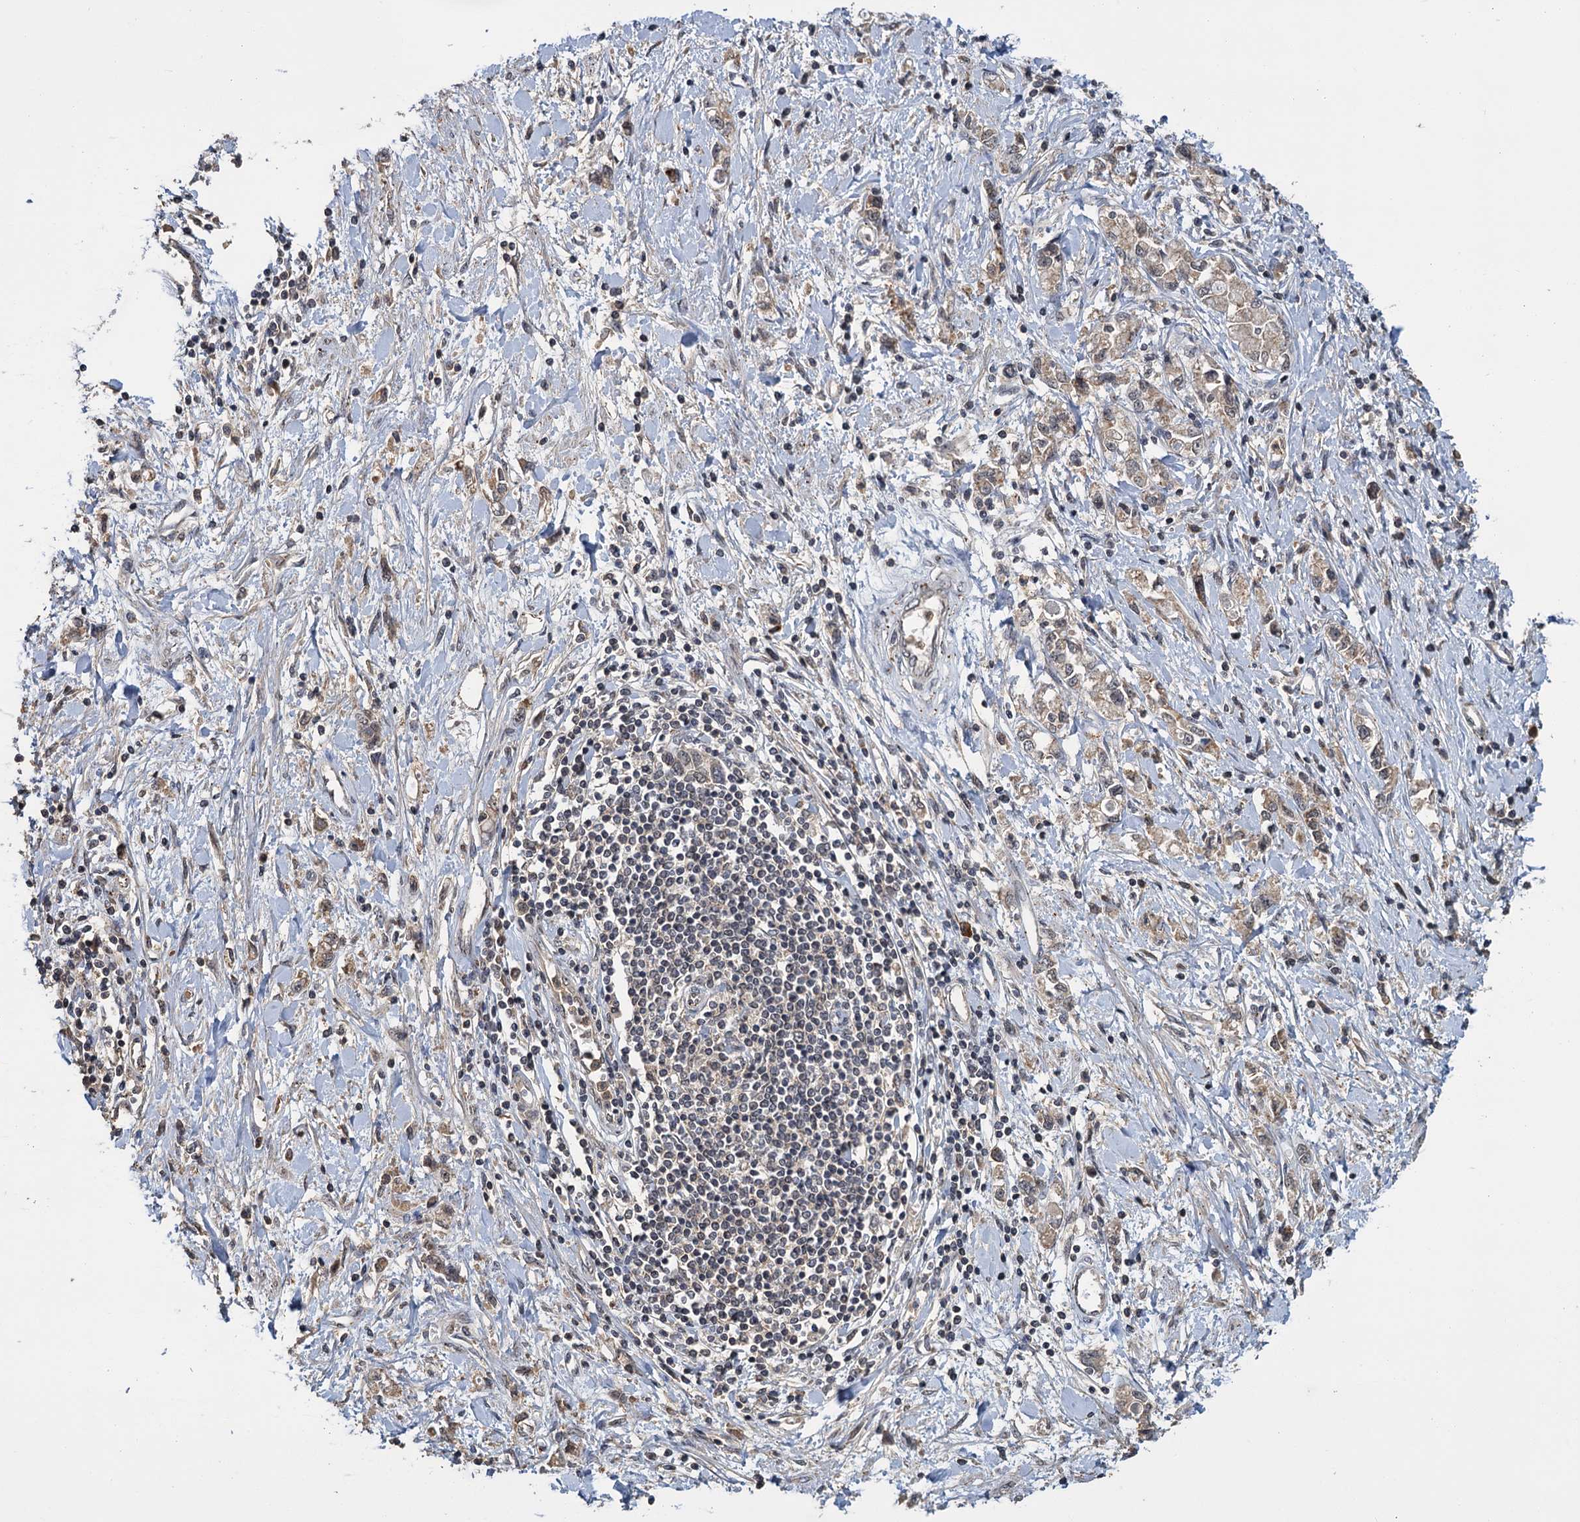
{"staining": {"intensity": "weak", "quantity": ">75%", "location": "cytoplasmic/membranous,nuclear"}, "tissue": "stomach cancer", "cell_type": "Tumor cells", "image_type": "cancer", "snomed": [{"axis": "morphology", "description": "Adenocarcinoma, NOS"}, {"axis": "topography", "description": "Stomach"}], "caption": "Immunohistochemical staining of stomach adenocarcinoma displays low levels of weak cytoplasmic/membranous and nuclear protein staining in approximately >75% of tumor cells.", "gene": "KANSL2", "patient": {"sex": "female", "age": 76}}